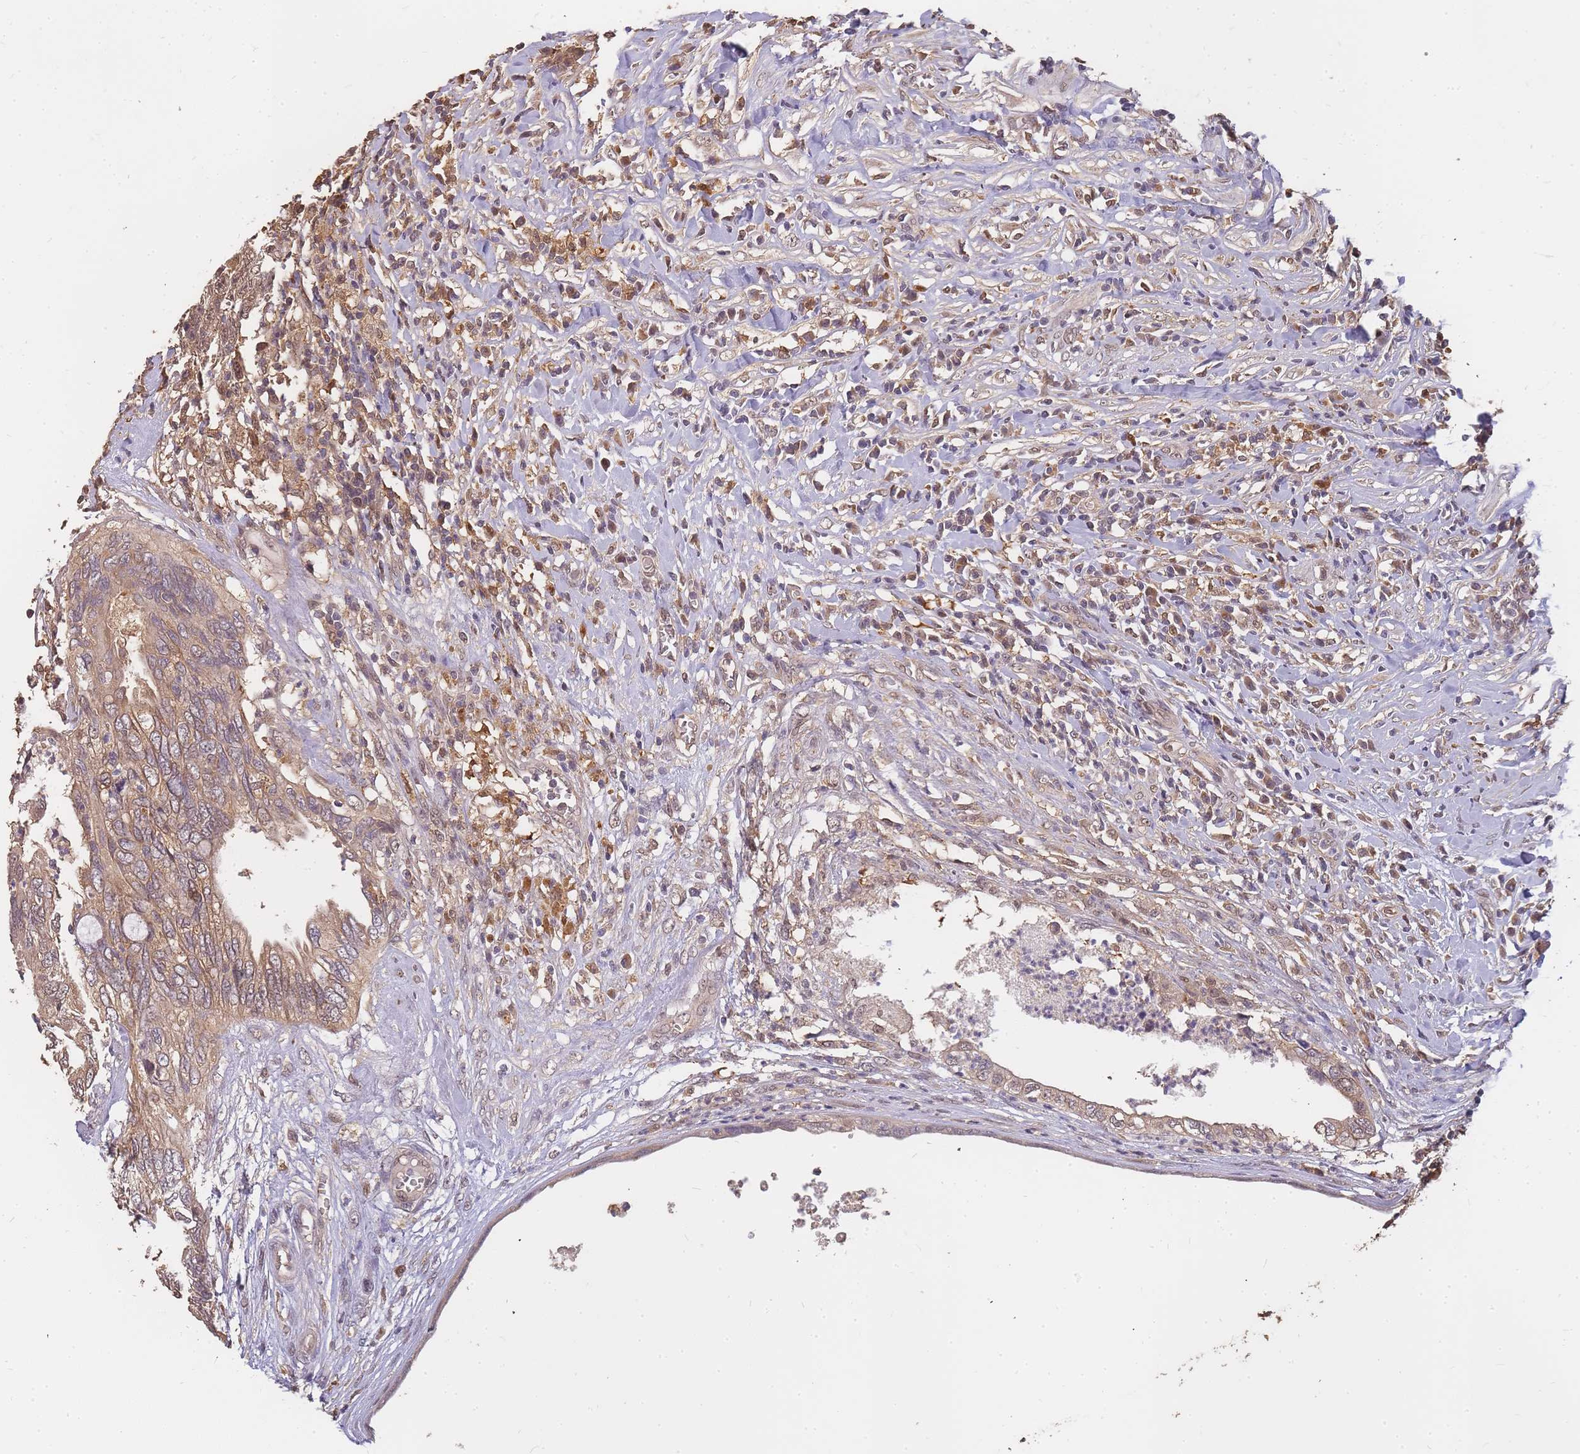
{"staining": {"intensity": "moderate", "quantity": ">75%", "location": "cytoplasmic/membranous"}, "tissue": "testis cancer", "cell_type": "Tumor cells", "image_type": "cancer", "snomed": [{"axis": "morphology", "description": "Seminoma, NOS"}, {"axis": "morphology", "description": "Carcinoma, Embryonal, NOS"}, {"axis": "topography", "description": "Testis"}], "caption": "Protein expression by immunohistochemistry demonstrates moderate cytoplasmic/membranous positivity in approximately >75% of tumor cells in embryonal carcinoma (testis). The staining was performed using DAB (3,3'-diaminobenzidine) to visualize the protein expression in brown, while the nuclei were stained in blue with hematoxylin (Magnification: 20x).", "gene": "CDKN2AIPNL", "patient": {"sex": "male", "age": 29}}